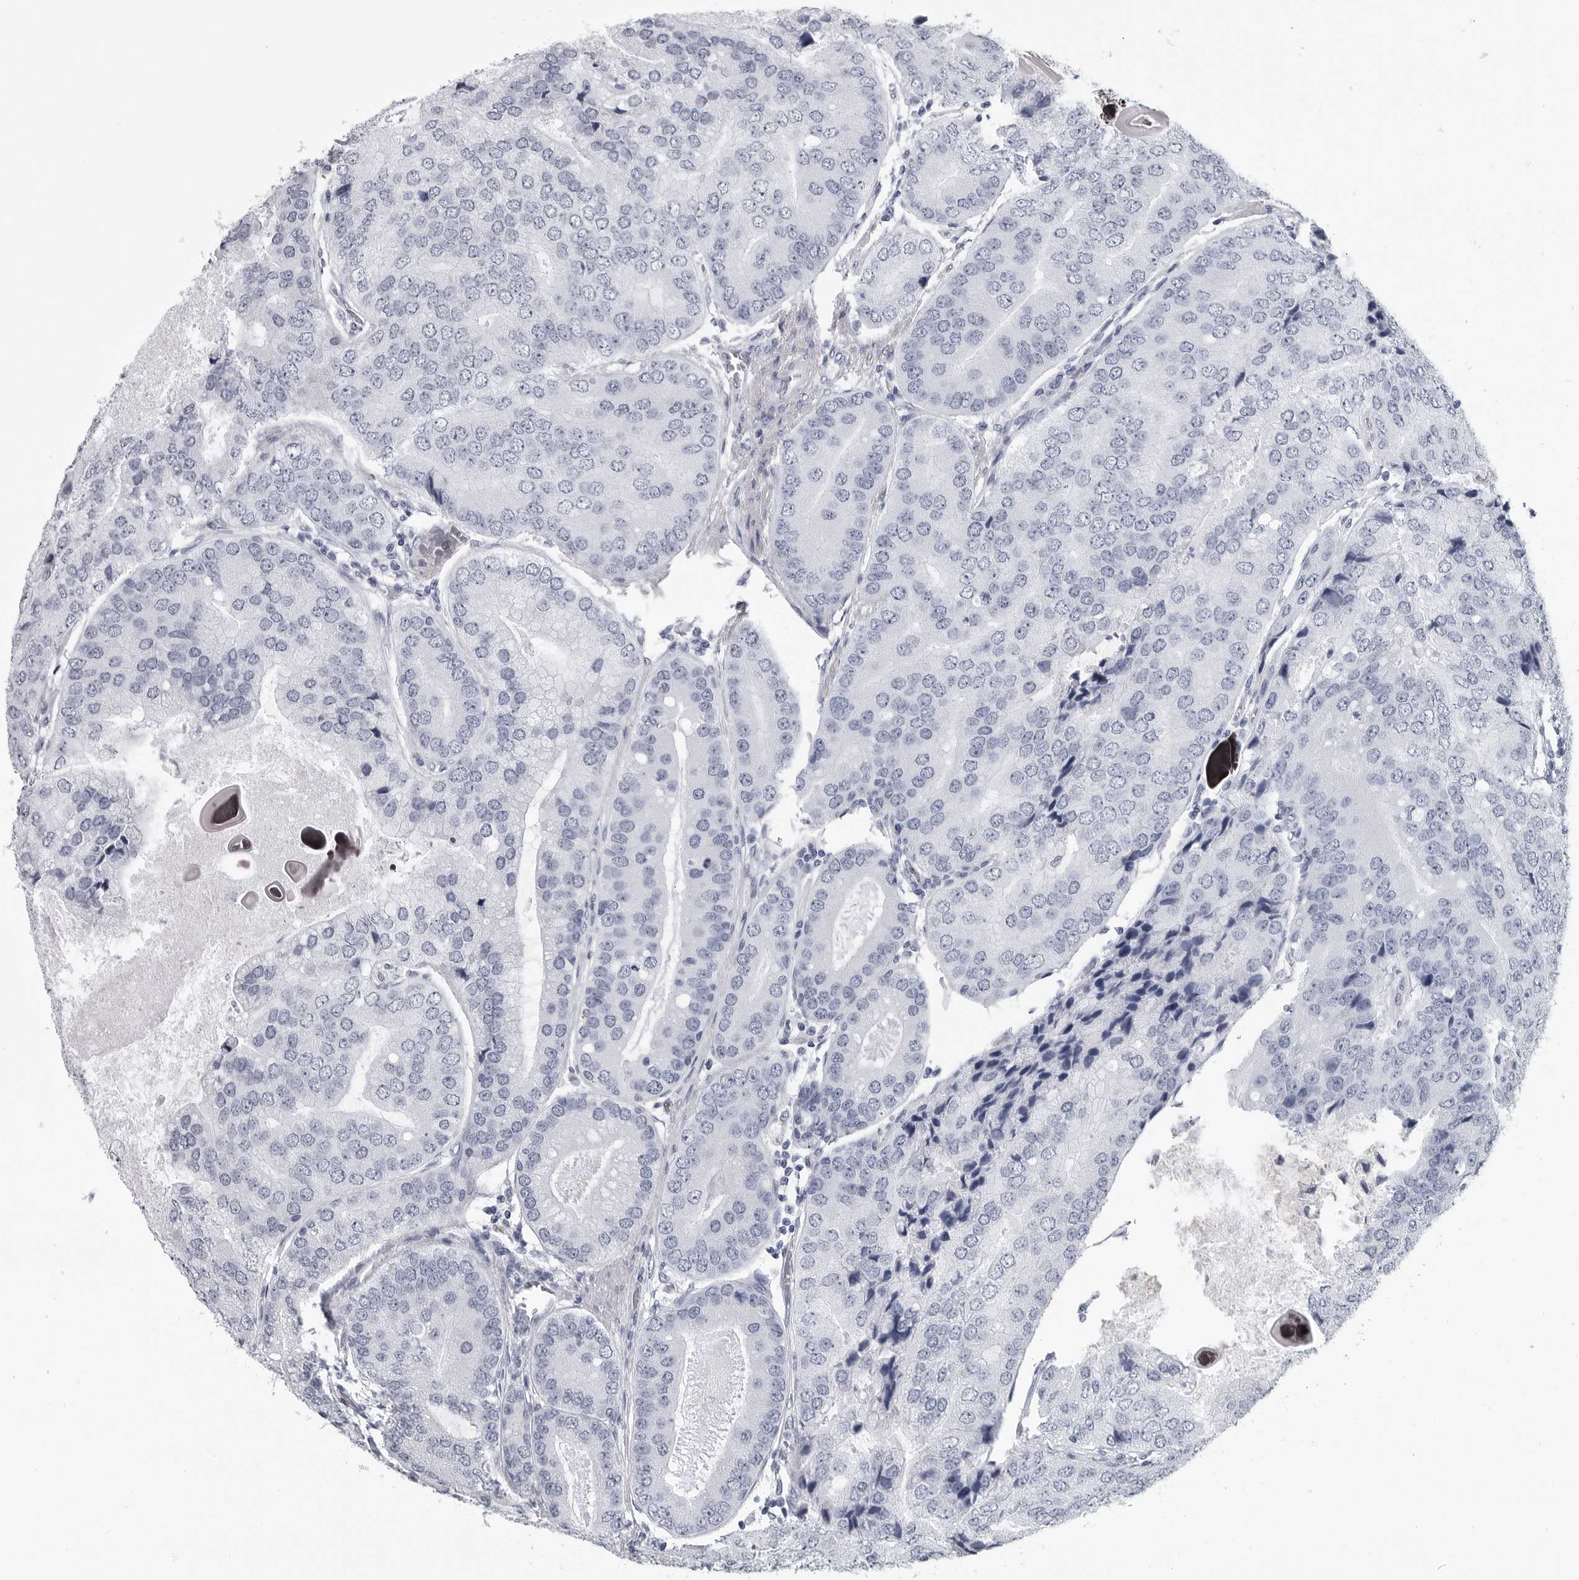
{"staining": {"intensity": "negative", "quantity": "none", "location": "none"}, "tissue": "prostate cancer", "cell_type": "Tumor cells", "image_type": "cancer", "snomed": [{"axis": "morphology", "description": "Adenocarcinoma, High grade"}, {"axis": "topography", "description": "Prostate"}], "caption": "Prostate adenocarcinoma (high-grade) was stained to show a protein in brown. There is no significant positivity in tumor cells. (Stains: DAB (3,3'-diaminobenzidine) immunohistochemistry with hematoxylin counter stain, Microscopy: brightfield microscopy at high magnification).", "gene": "AMPD1", "patient": {"sex": "male", "age": 70}}